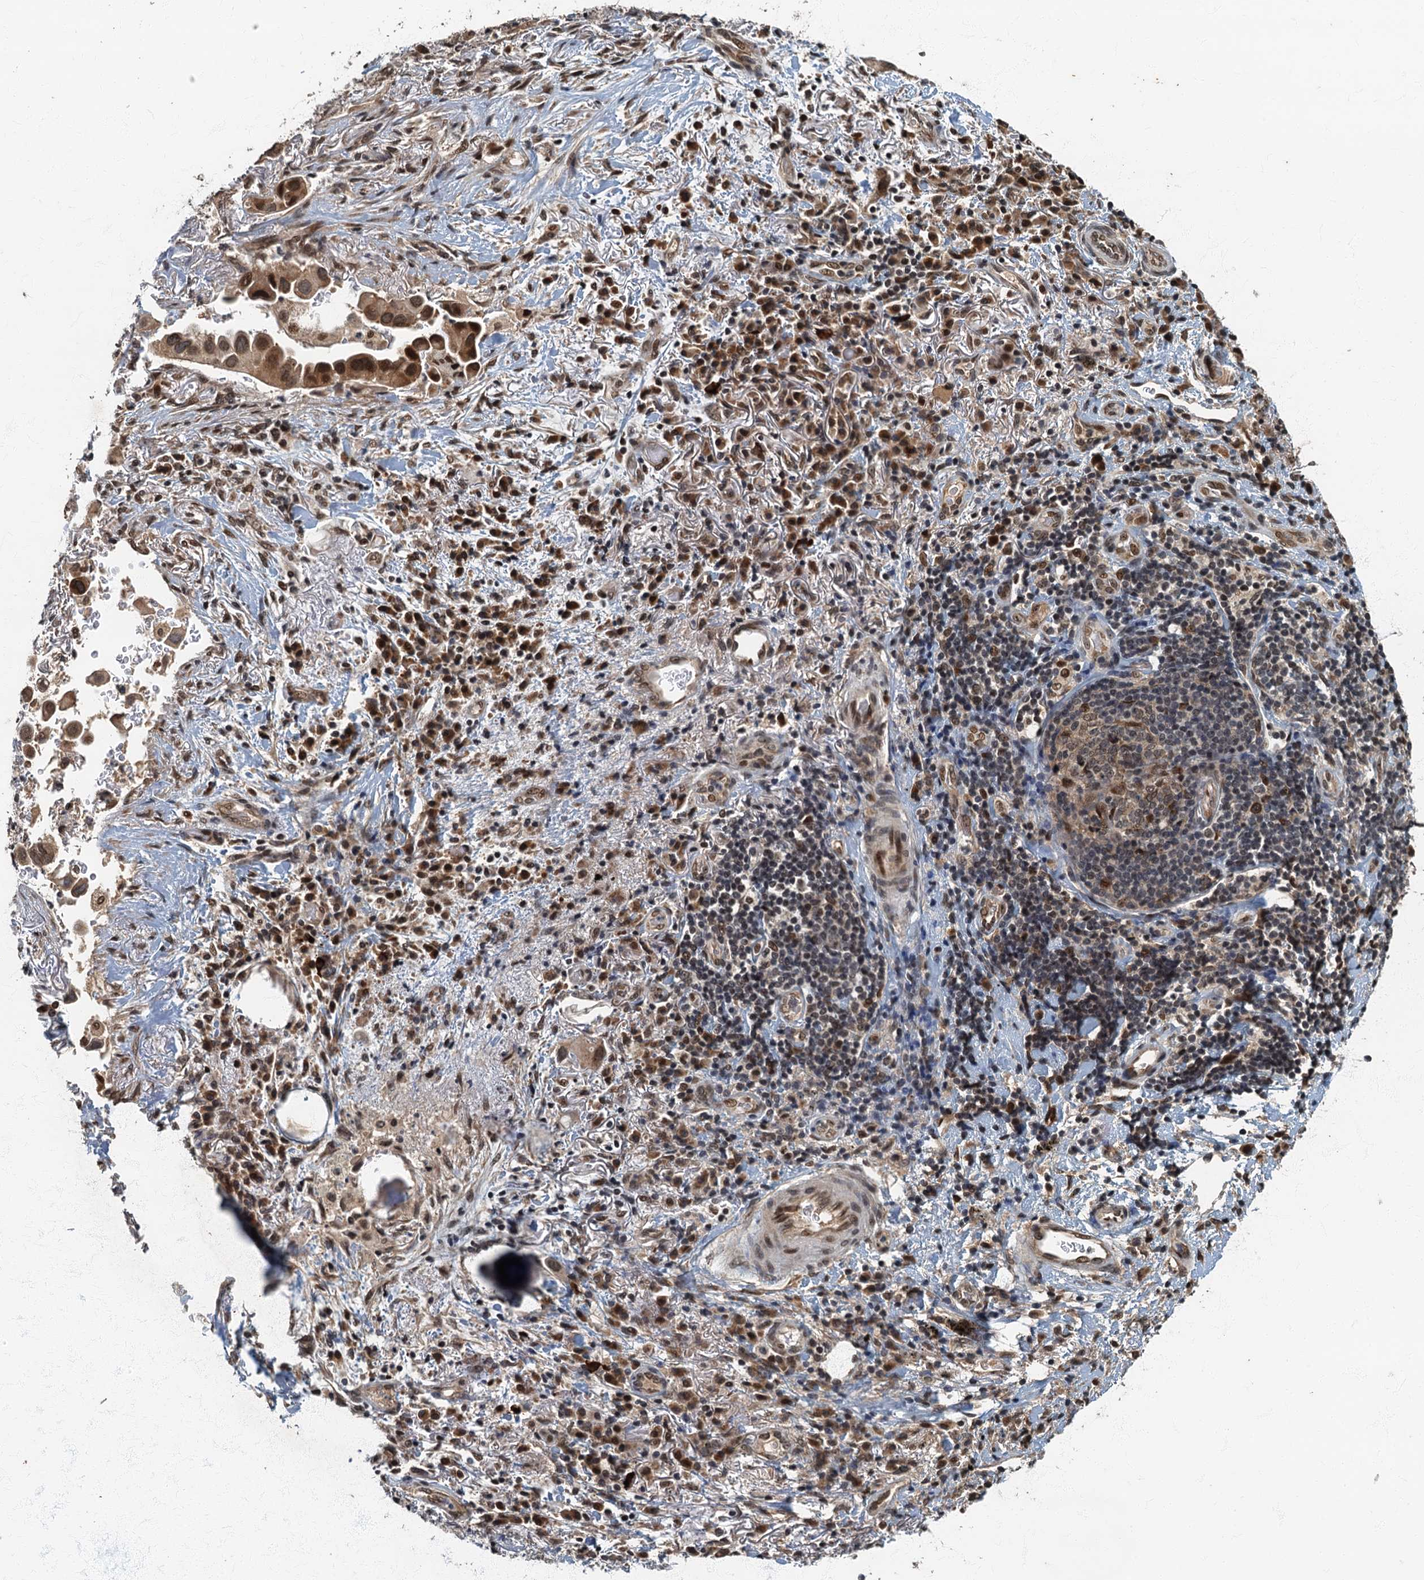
{"staining": {"intensity": "moderate", "quantity": ">75%", "location": "cytoplasmic/membranous,nuclear"}, "tissue": "lung cancer", "cell_type": "Tumor cells", "image_type": "cancer", "snomed": [{"axis": "morphology", "description": "Adenocarcinoma, NOS"}, {"axis": "topography", "description": "Lung"}], "caption": "Human adenocarcinoma (lung) stained with a protein marker reveals moderate staining in tumor cells.", "gene": "CKAP2L", "patient": {"sex": "female", "age": 76}}